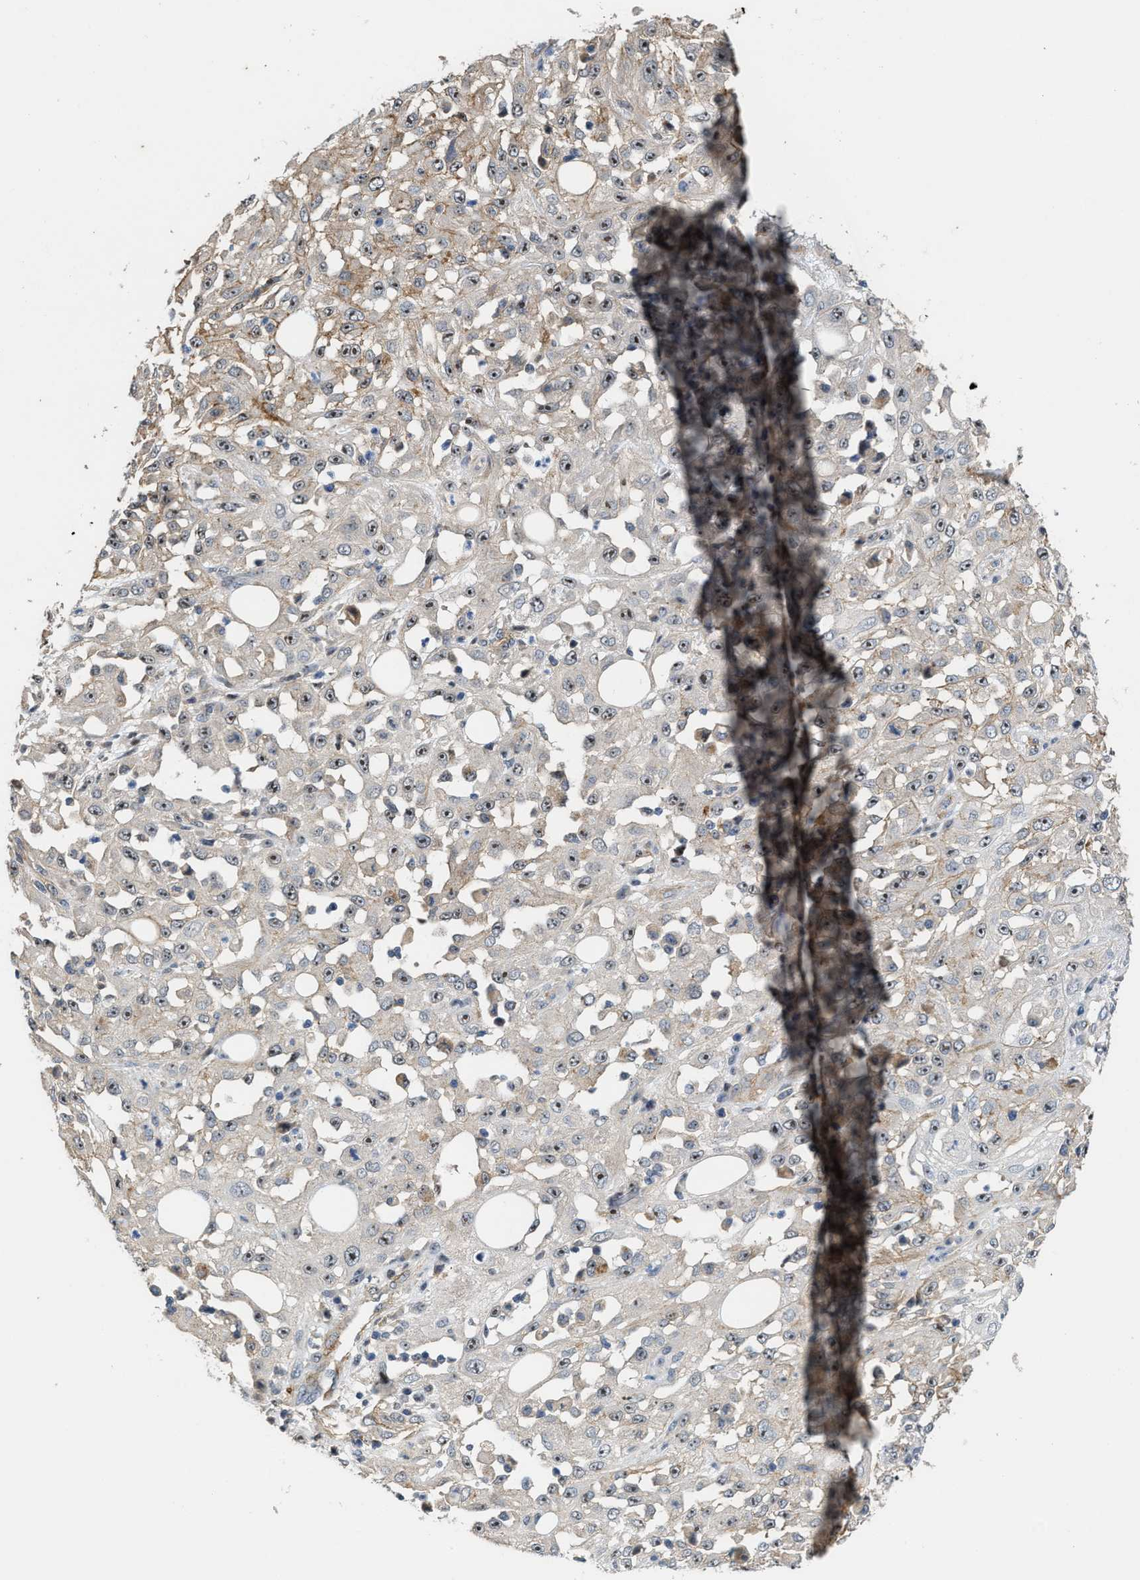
{"staining": {"intensity": "weak", "quantity": "25%-75%", "location": "cytoplasmic/membranous,nuclear"}, "tissue": "skin cancer", "cell_type": "Tumor cells", "image_type": "cancer", "snomed": [{"axis": "morphology", "description": "Squamous cell carcinoma, NOS"}, {"axis": "morphology", "description": "Squamous cell carcinoma, metastatic, NOS"}, {"axis": "topography", "description": "Skin"}, {"axis": "topography", "description": "Lymph node"}], "caption": "A photomicrograph showing weak cytoplasmic/membranous and nuclear positivity in approximately 25%-75% of tumor cells in metastatic squamous cell carcinoma (skin), as visualized by brown immunohistochemical staining.", "gene": "ZNF783", "patient": {"sex": "male", "age": 75}}